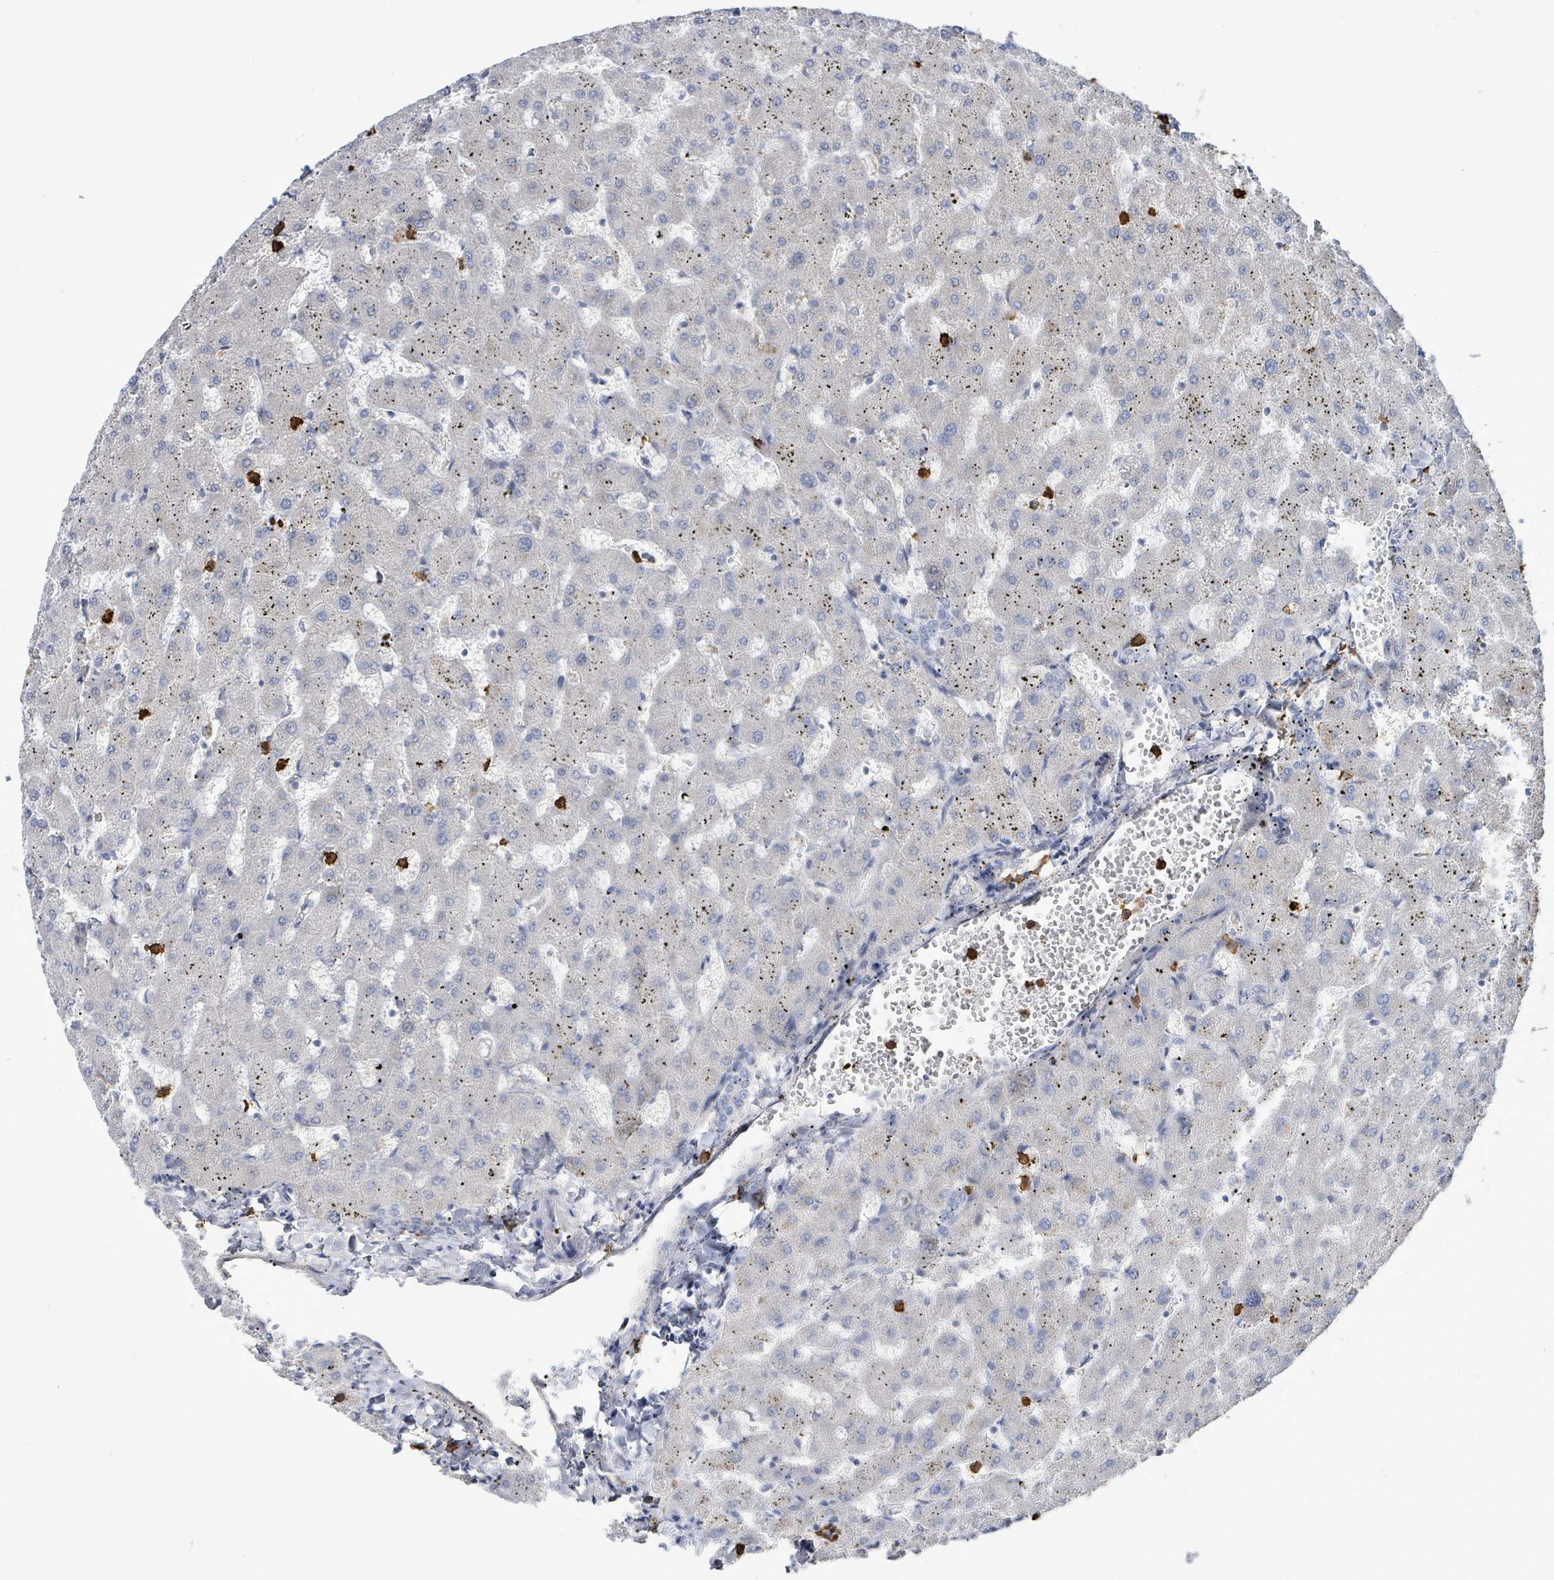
{"staining": {"intensity": "negative", "quantity": "none", "location": "none"}, "tissue": "liver", "cell_type": "Cholangiocytes", "image_type": "normal", "snomed": [{"axis": "morphology", "description": "Normal tissue, NOS"}, {"axis": "topography", "description": "Liver"}], "caption": "Immunohistochemistry (IHC) micrograph of normal liver stained for a protein (brown), which reveals no positivity in cholangiocytes.", "gene": "FAM210A", "patient": {"sex": "female", "age": 63}}